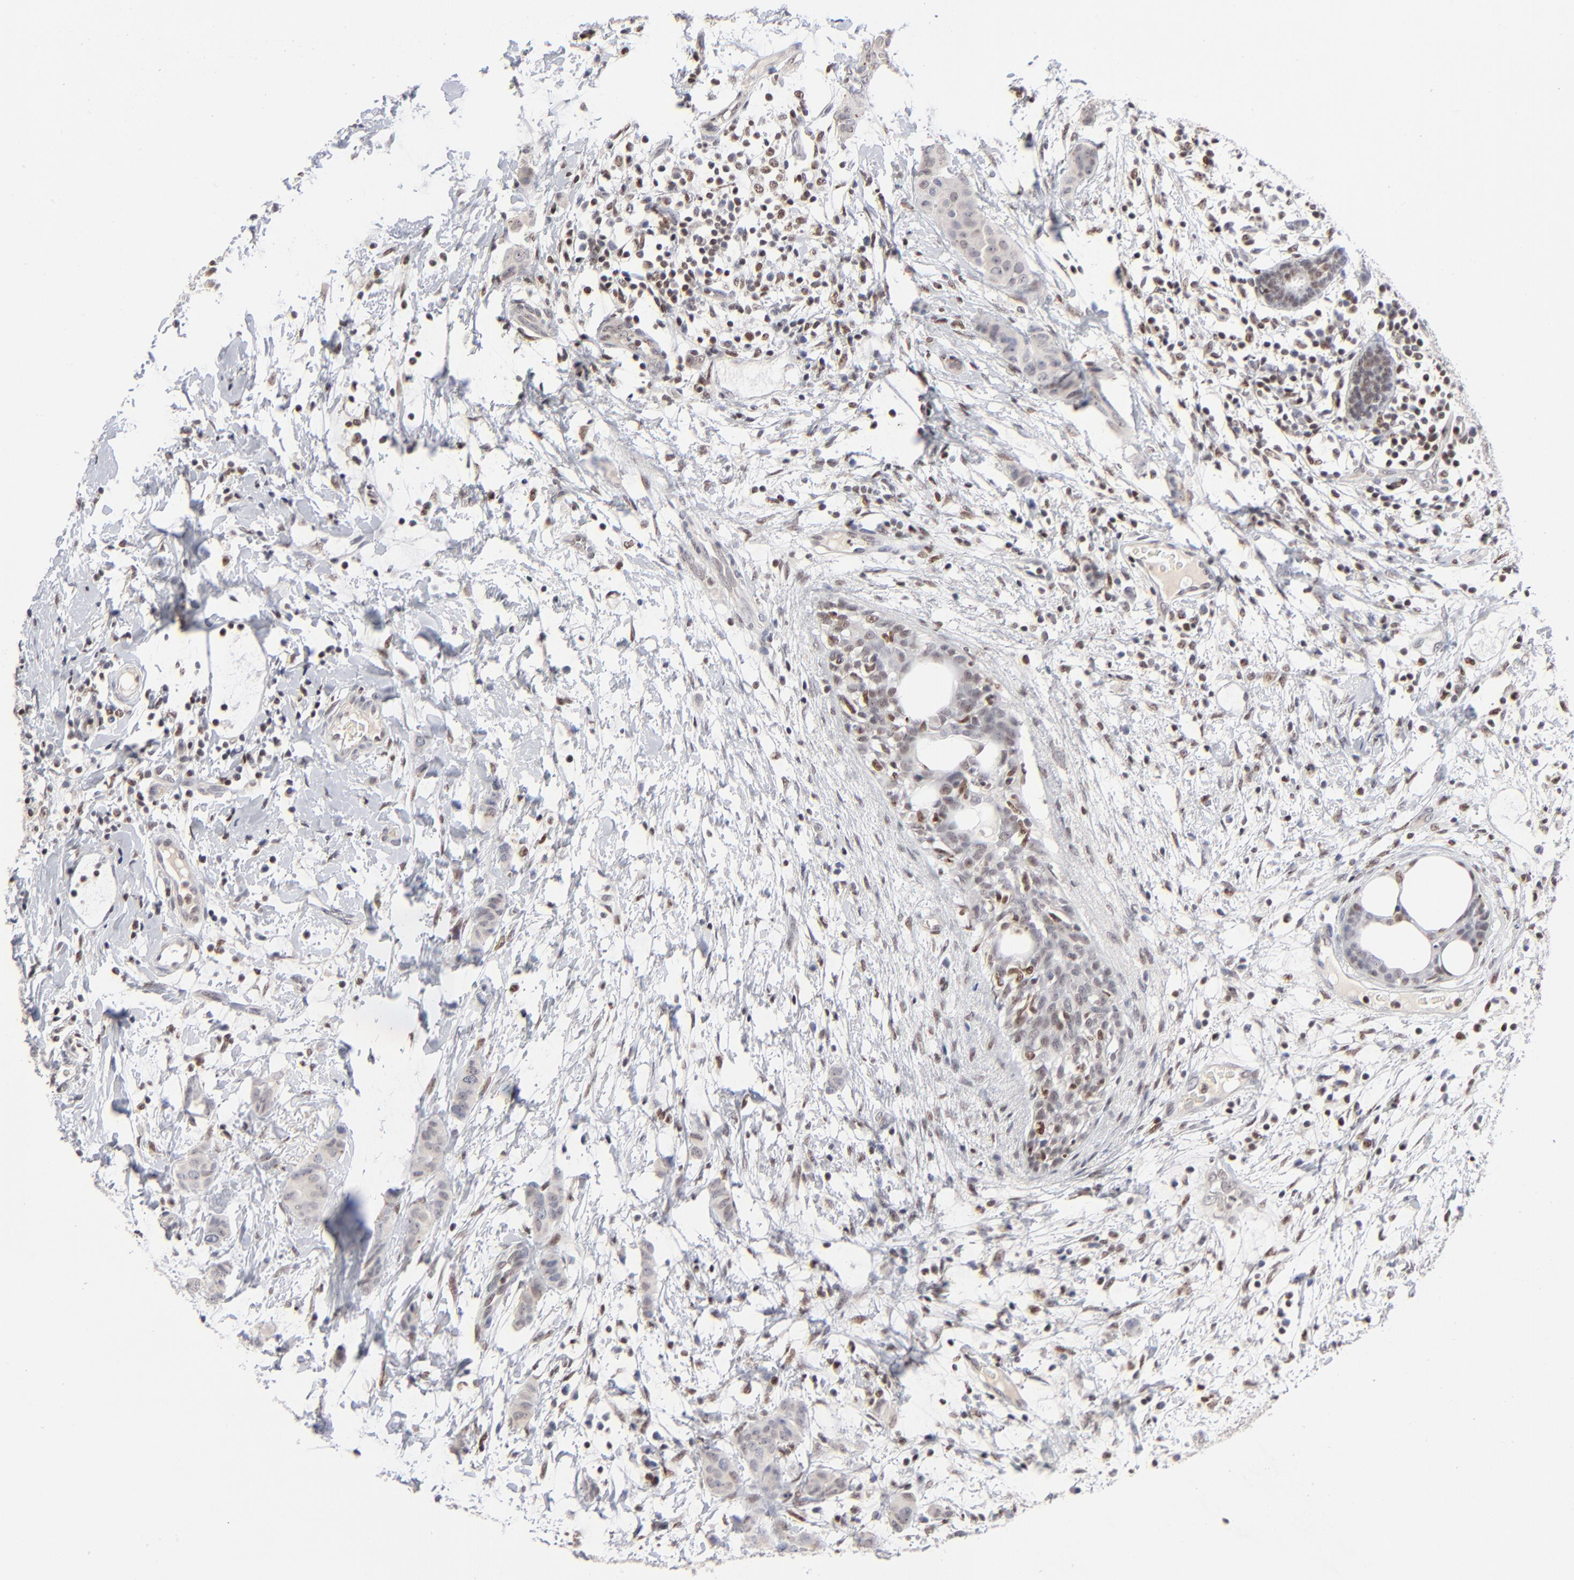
{"staining": {"intensity": "negative", "quantity": "none", "location": "none"}, "tissue": "breast cancer", "cell_type": "Tumor cells", "image_type": "cancer", "snomed": [{"axis": "morphology", "description": "Duct carcinoma"}, {"axis": "topography", "description": "Breast"}], "caption": "Immunohistochemistry histopathology image of human breast cancer (infiltrating ductal carcinoma) stained for a protein (brown), which displays no expression in tumor cells.", "gene": "MAX", "patient": {"sex": "female", "age": 40}}